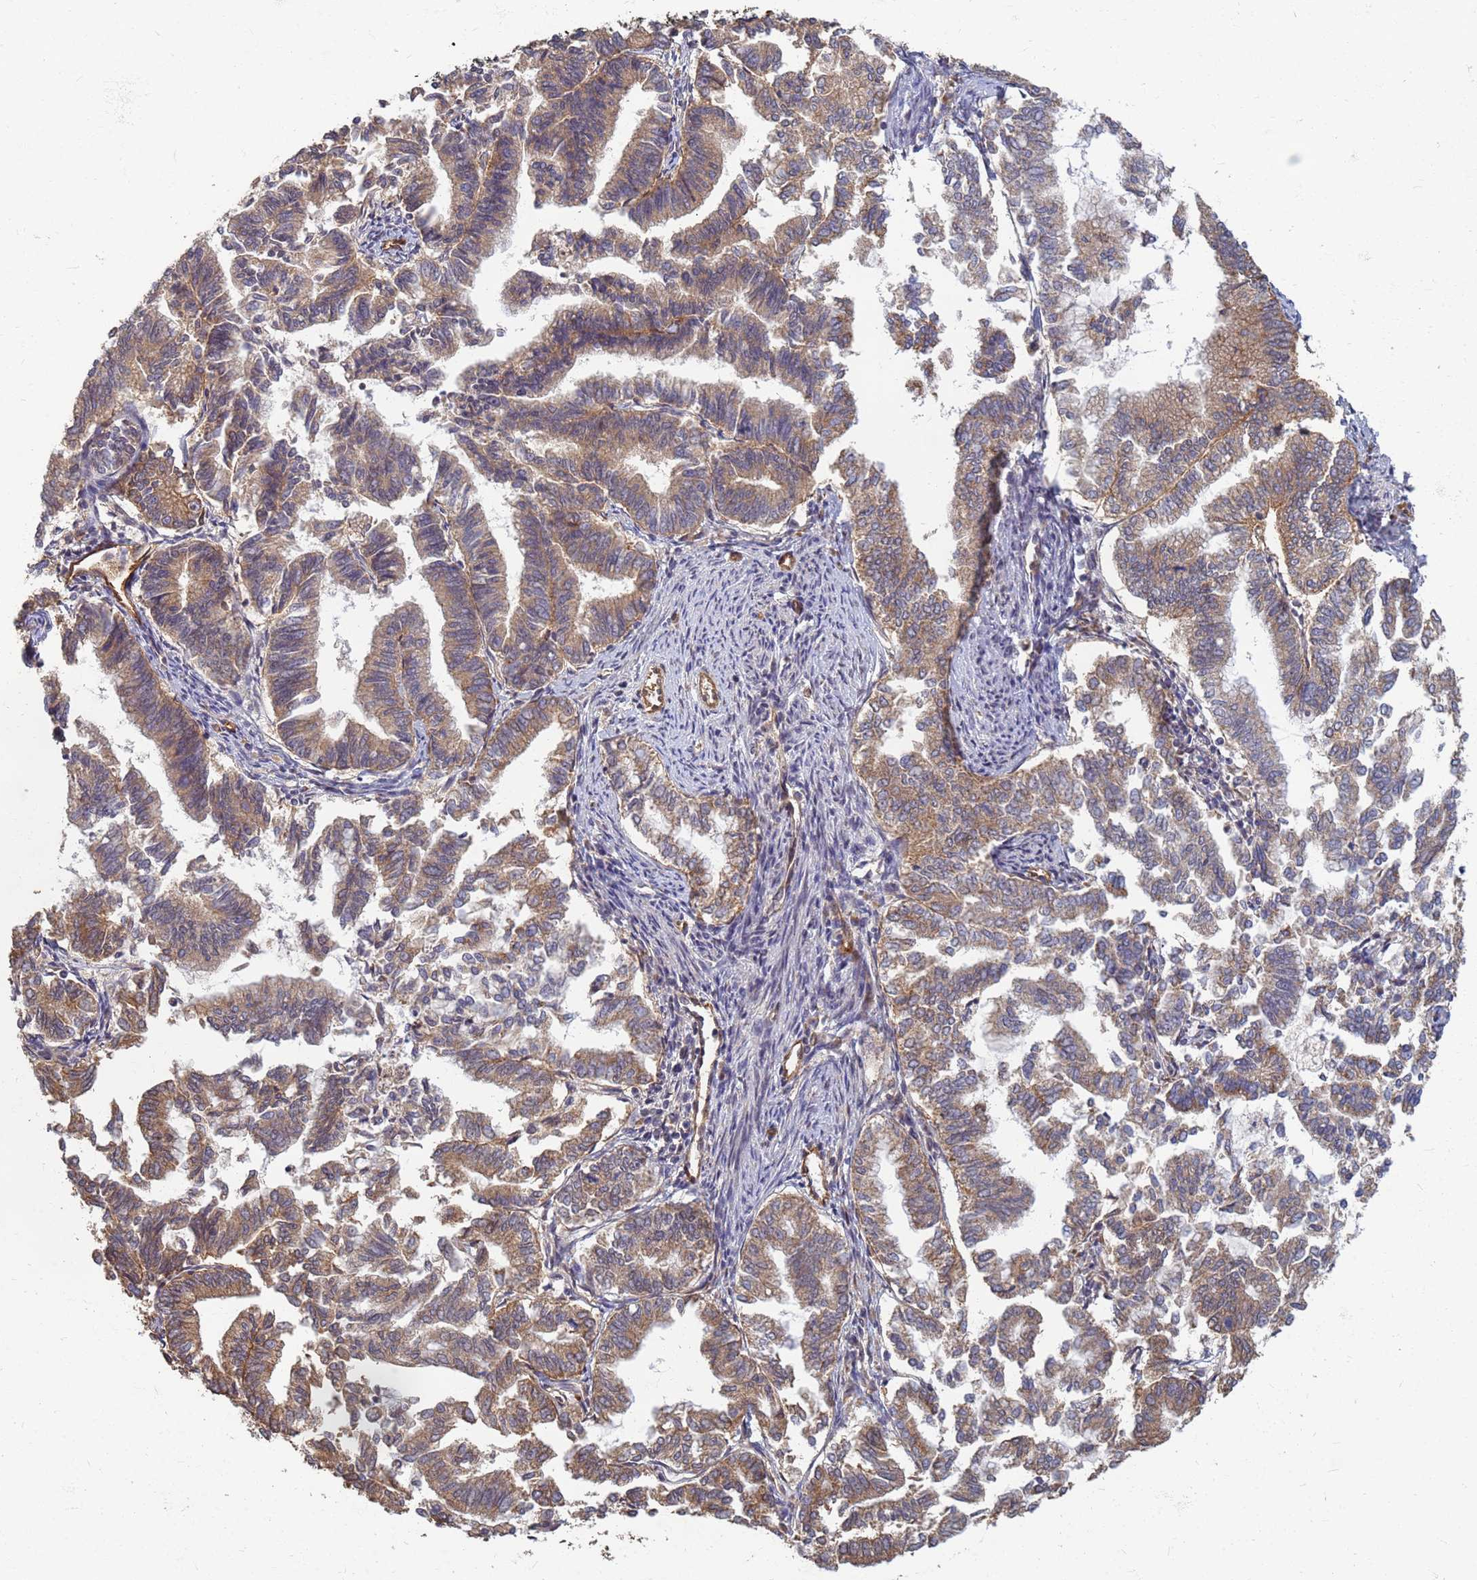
{"staining": {"intensity": "moderate", "quantity": ">75%", "location": "cytoplasmic/membranous"}, "tissue": "endometrial cancer", "cell_type": "Tumor cells", "image_type": "cancer", "snomed": [{"axis": "morphology", "description": "Adenocarcinoma, NOS"}, {"axis": "topography", "description": "Endometrium"}], "caption": "Immunohistochemistry histopathology image of human endometrial adenocarcinoma stained for a protein (brown), which shows medium levels of moderate cytoplasmic/membranous positivity in approximately >75% of tumor cells.", "gene": "ITGB4", "patient": {"sex": "female", "age": 79}}